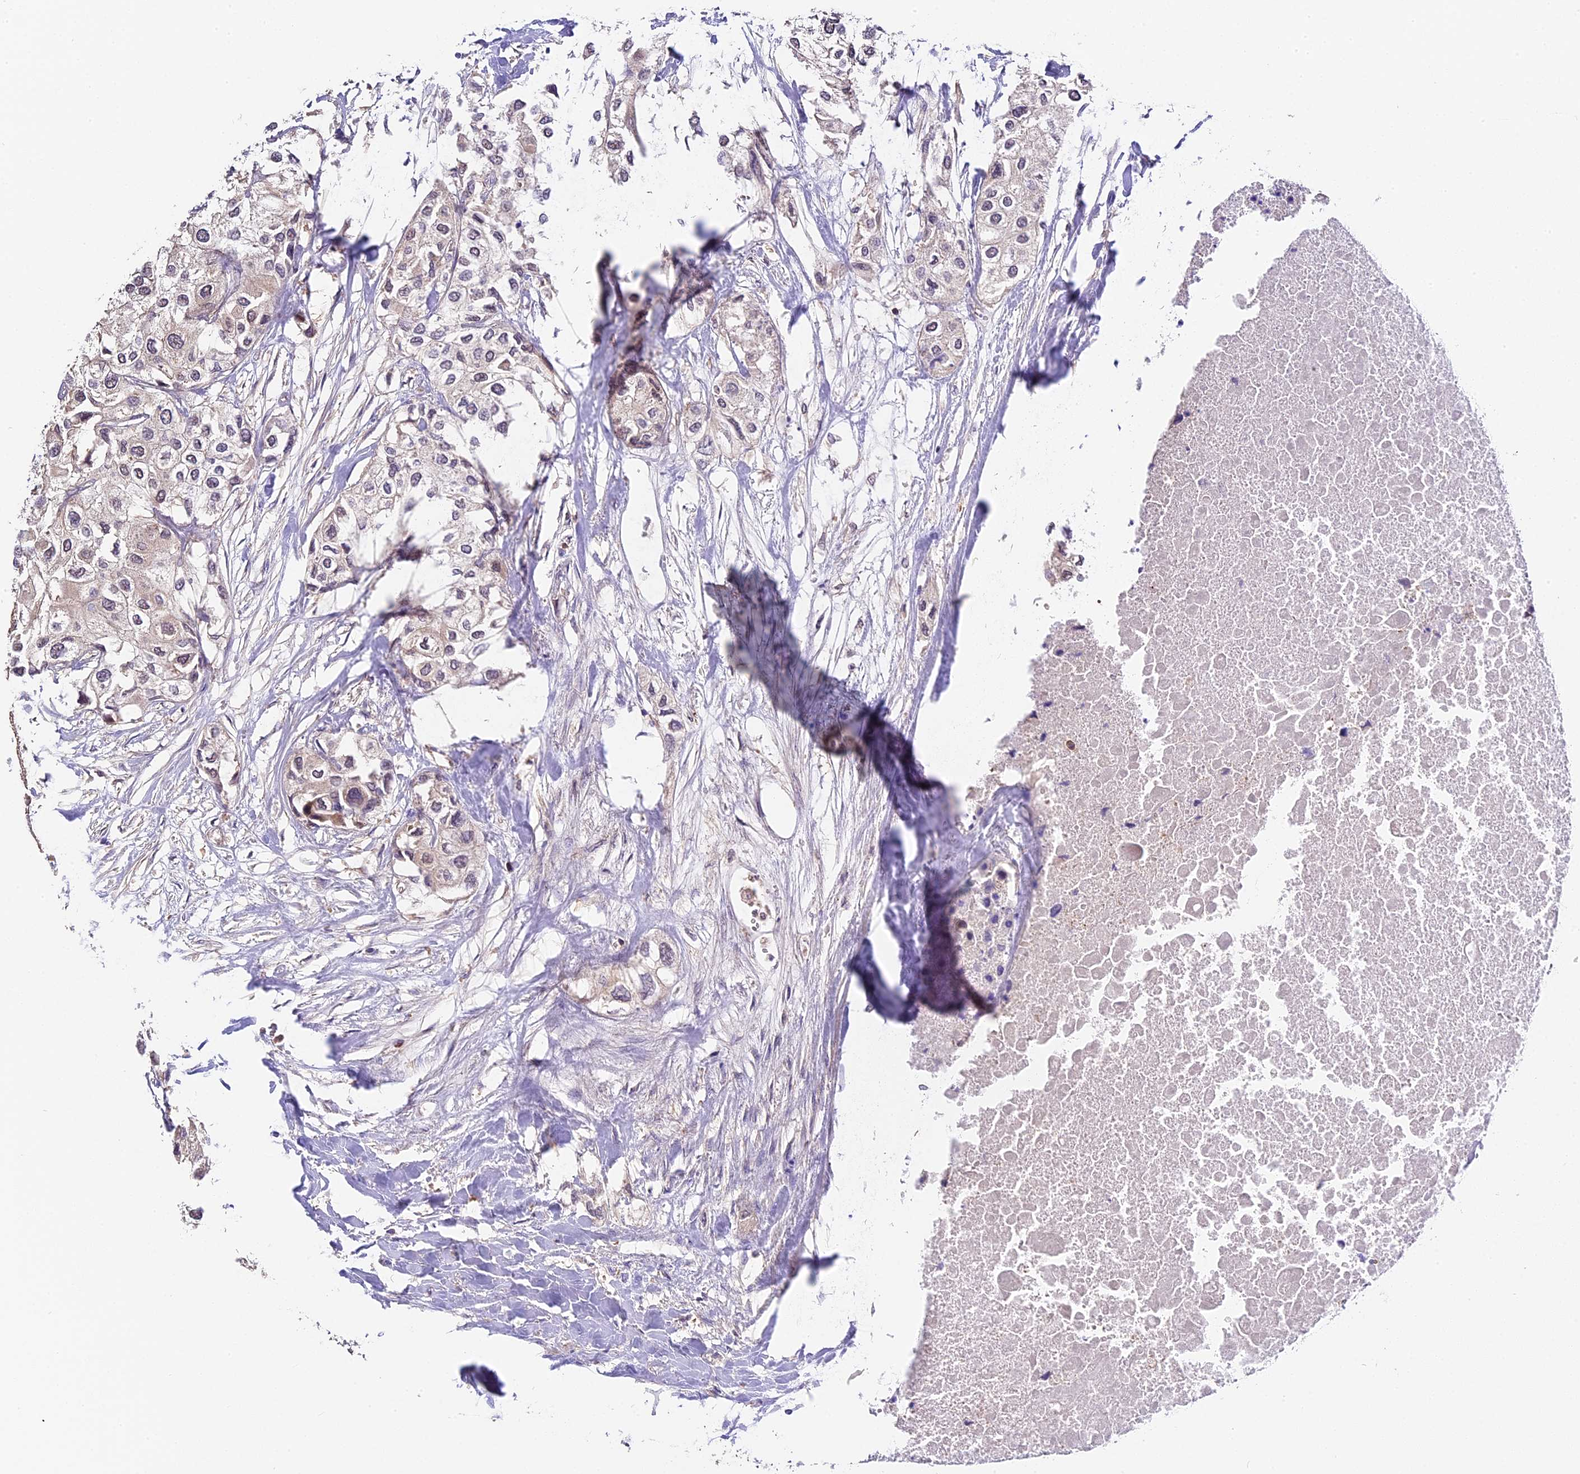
{"staining": {"intensity": "negative", "quantity": "none", "location": "none"}, "tissue": "urothelial cancer", "cell_type": "Tumor cells", "image_type": "cancer", "snomed": [{"axis": "morphology", "description": "Urothelial carcinoma, High grade"}, {"axis": "topography", "description": "Urinary bladder"}], "caption": "Photomicrograph shows no significant protein positivity in tumor cells of urothelial cancer. (Brightfield microscopy of DAB (3,3'-diaminobenzidine) IHC at high magnification).", "gene": "SKIDA1", "patient": {"sex": "male", "age": 64}}